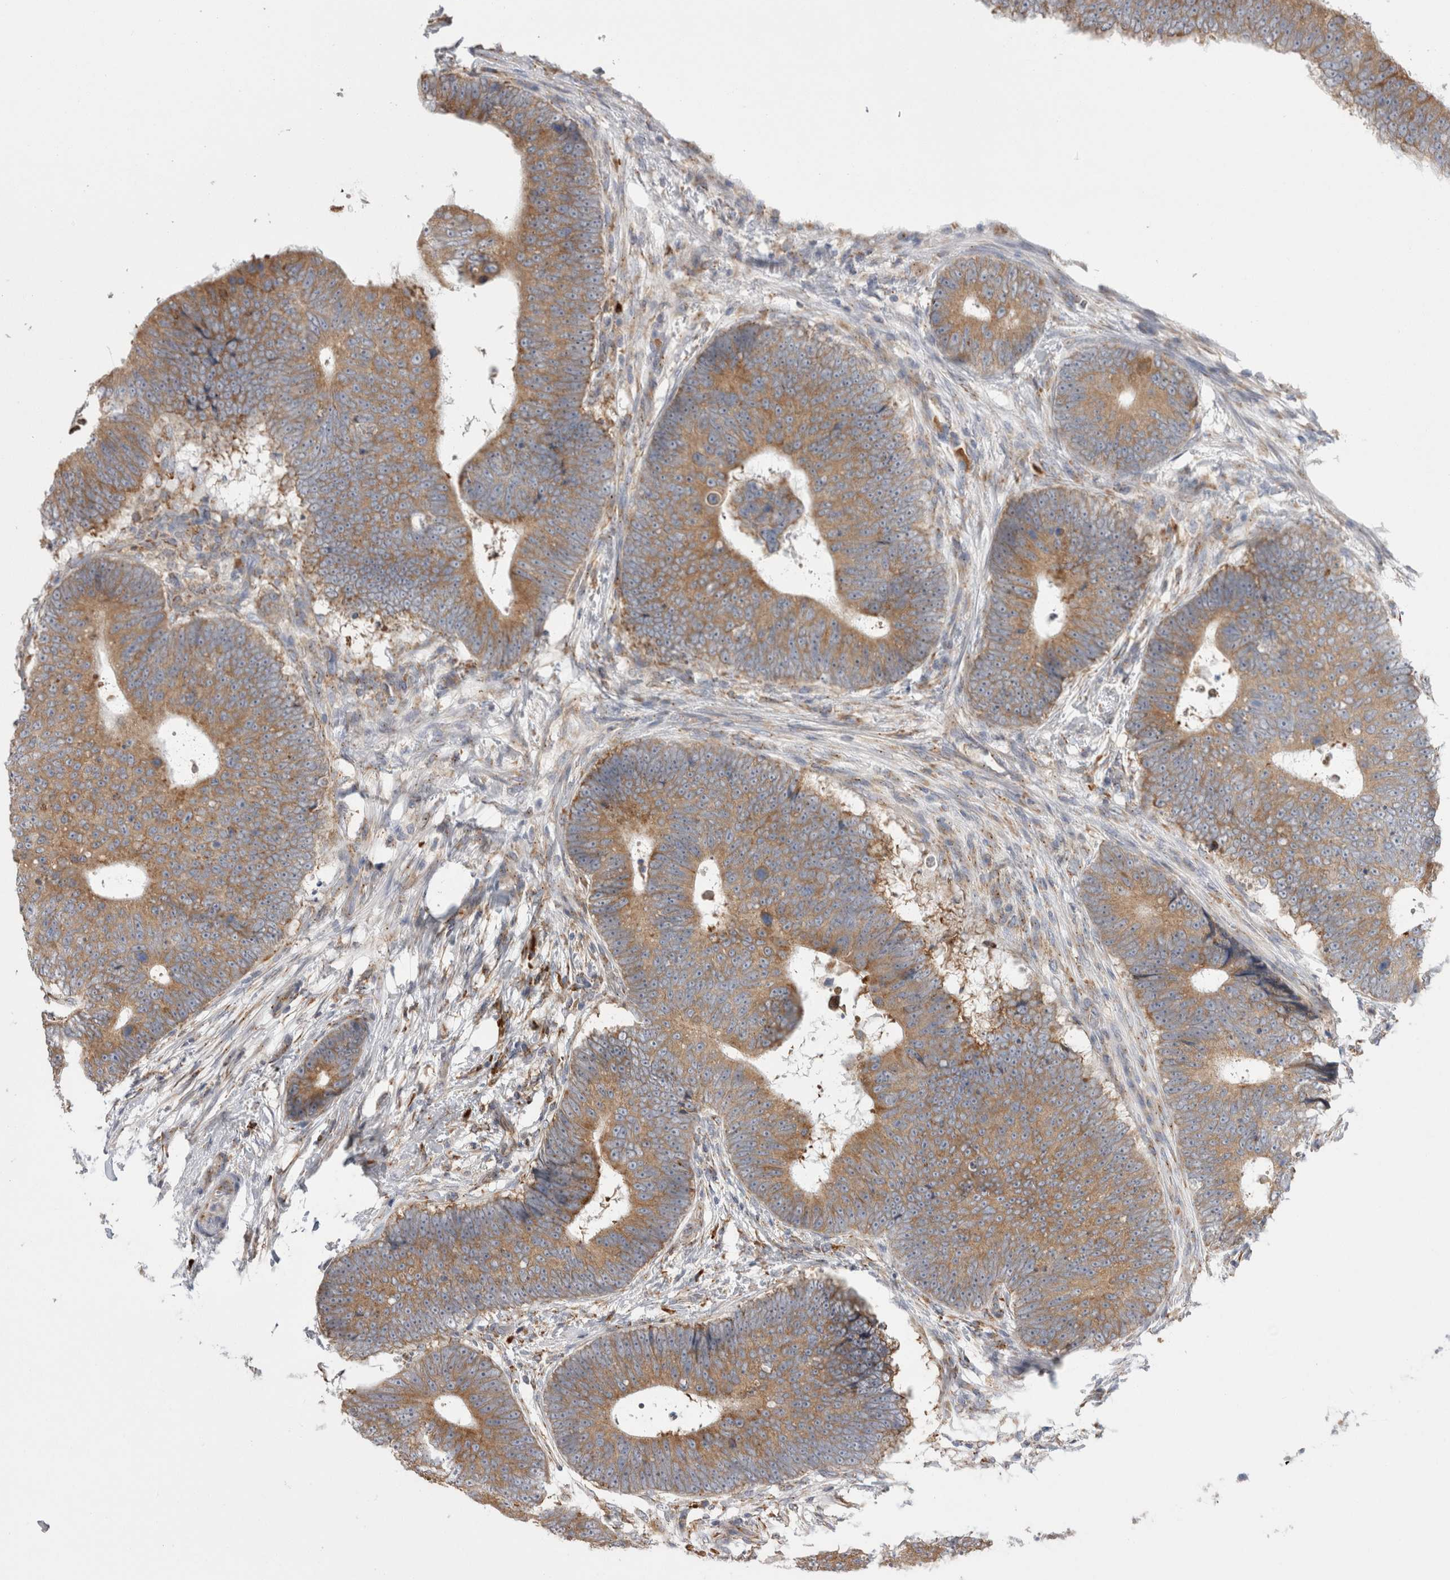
{"staining": {"intensity": "moderate", "quantity": ">75%", "location": "cytoplasmic/membranous"}, "tissue": "colorectal cancer", "cell_type": "Tumor cells", "image_type": "cancer", "snomed": [{"axis": "morphology", "description": "Adenocarcinoma, NOS"}, {"axis": "topography", "description": "Colon"}], "caption": "IHC photomicrograph of colorectal adenocarcinoma stained for a protein (brown), which displays medium levels of moderate cytoplasmic/membranous expression in approximately >75% of tumor cells.", "gene": "ZNF341", "patient": {"sex": "male", "age": 56}}